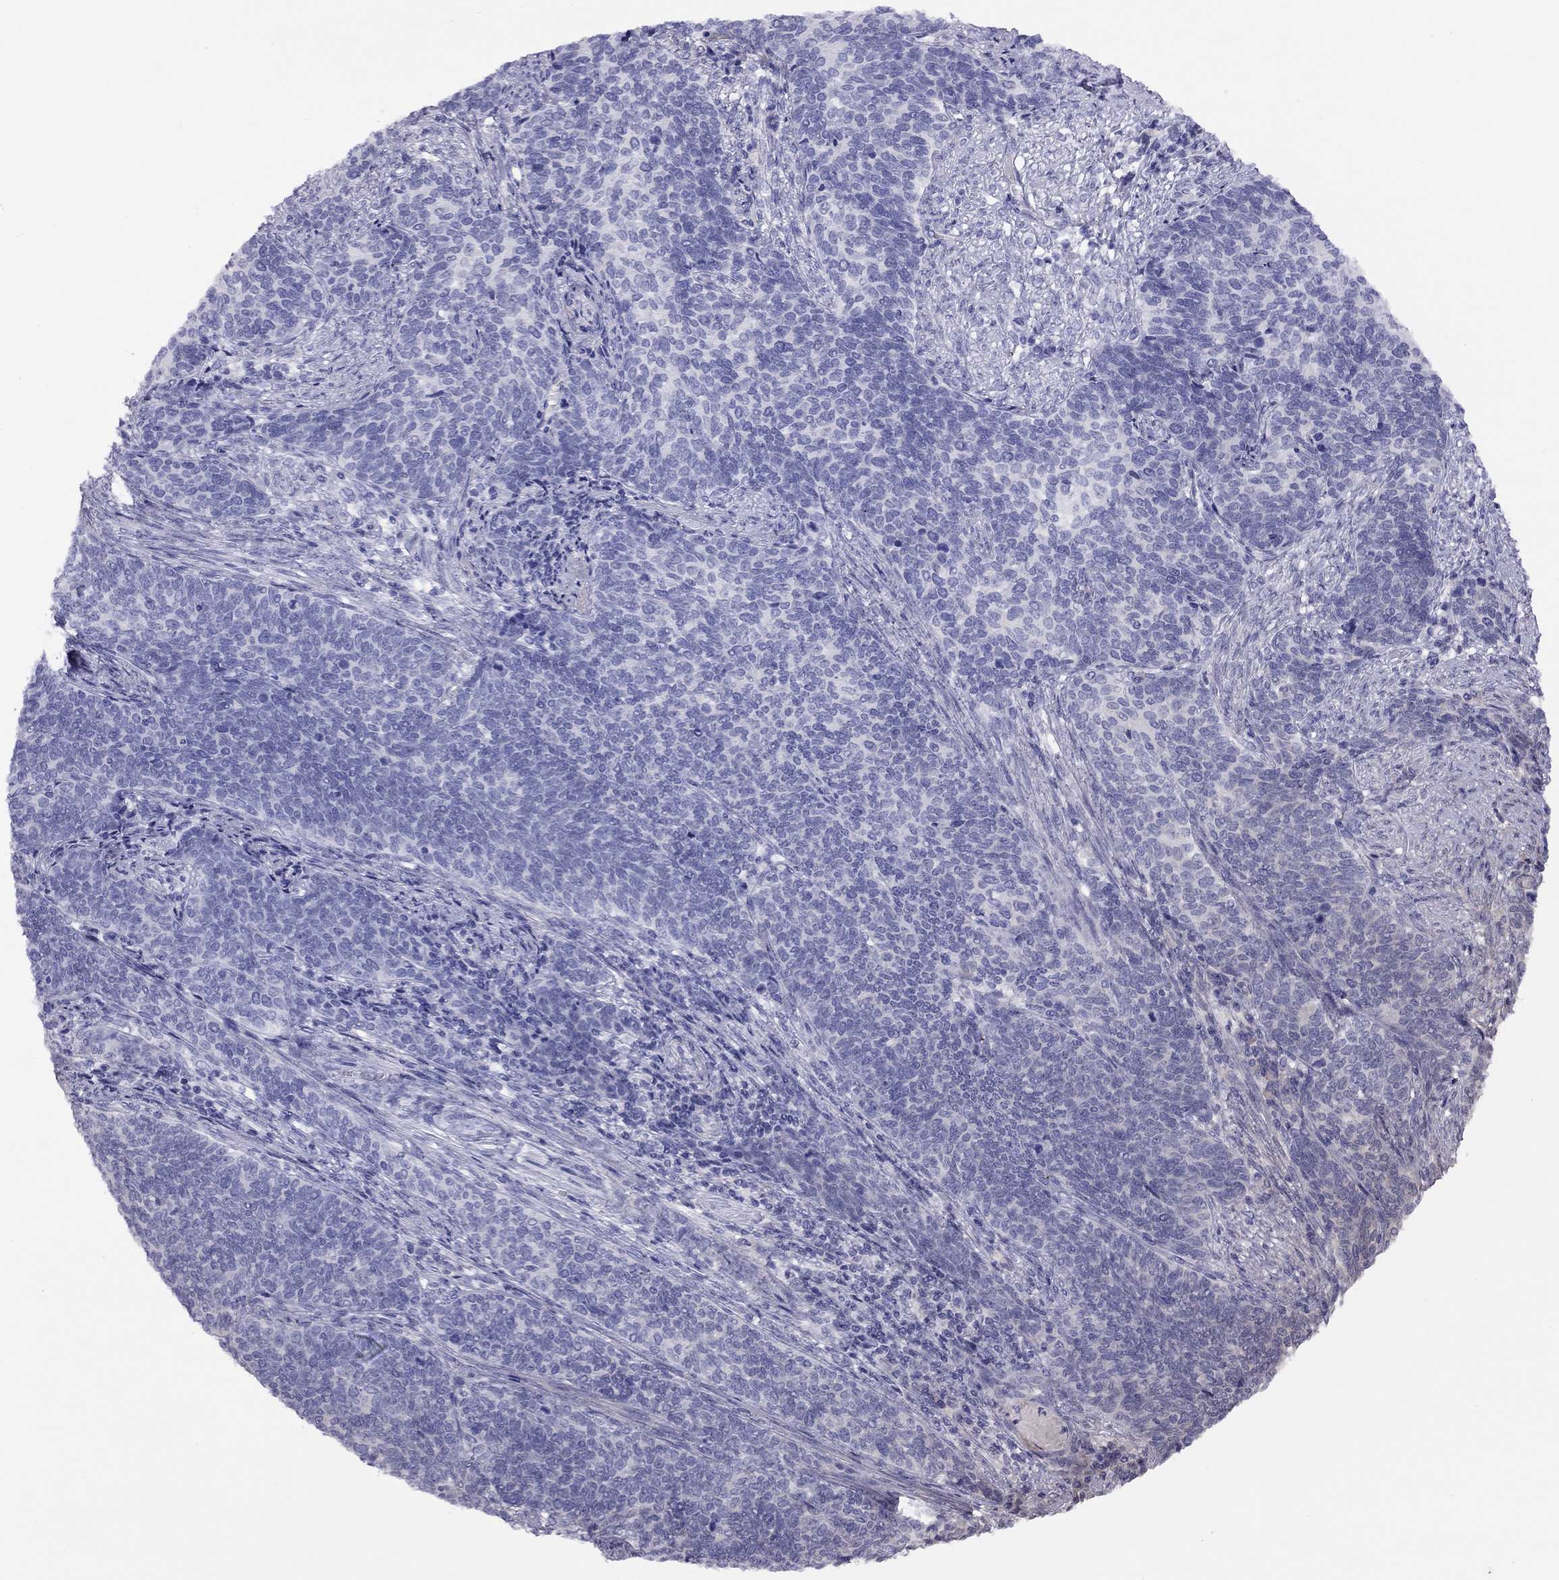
{"staining": {"intensity": "negative", "quantity": "none", "location": "none"}, "tissue": "cervical cancer", "cell_type": "Tumor cells", "image_type": "cancer", "snomed": [{"axis": "morphology", "description": "Squamous cell carcinoma, NOS"}, {"axis": "topography", "description": "Cervix"}], "caption": "A high-resolution photomicrograph shows immunohistochemistry (IHC) staining of cervical cancer (squamous cell carcinoma), which reveals no significant expression in tumor cells.", "gene": "CPNE4", "patient": {"sex": "female", "age": 39}}